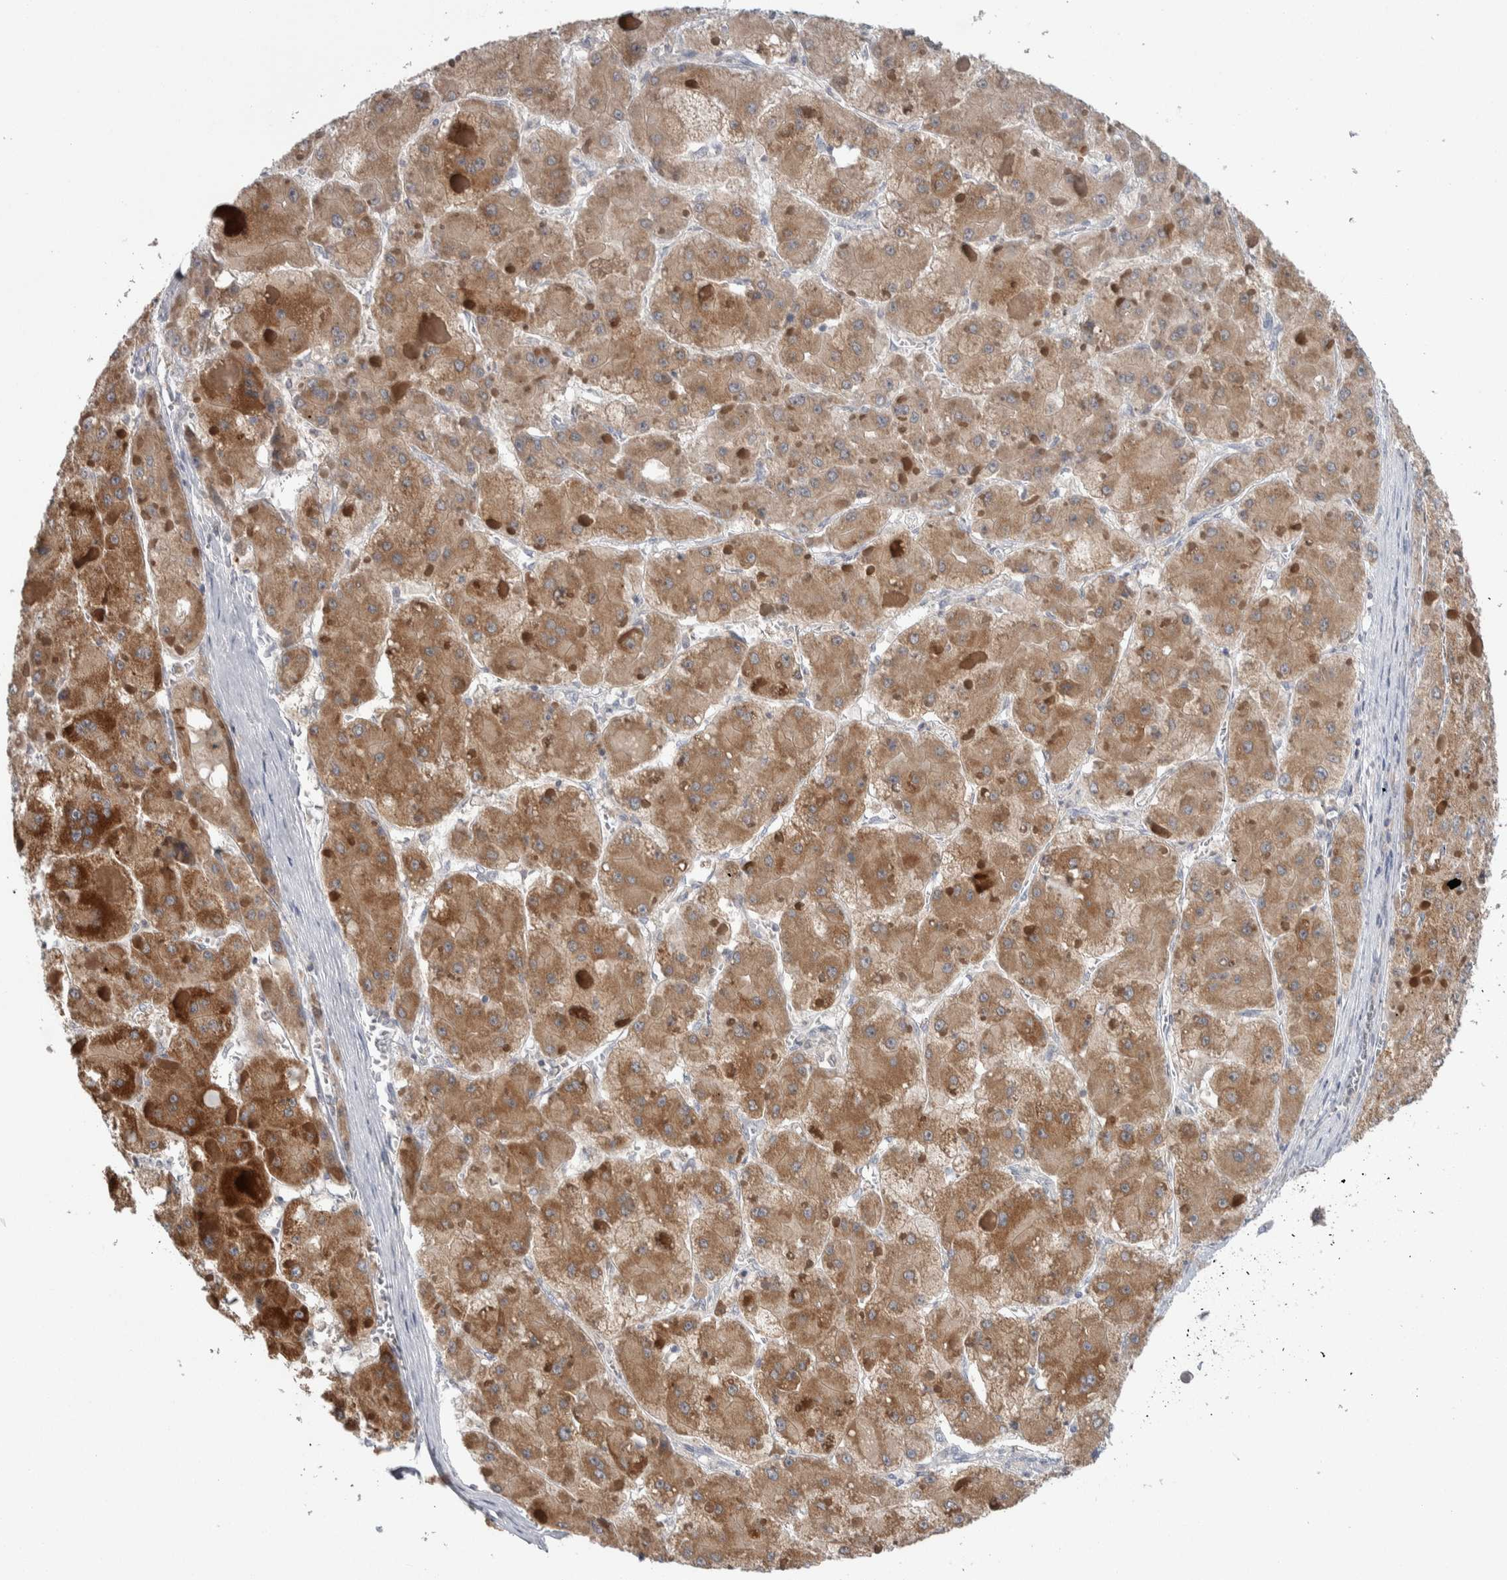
{"staining": {"intensity": "moderate", "quantity": ">75%", "location": "cytoplasmic/membranous"}, "tissue": "liver cancer", "cell_type": "Tumor cells", "image_type": "cancer", "snomed": [{"axis": "morphology", "description": "Carcinoma, Hepatocellular, NOS"}, {"axis": "topography", "description": "Liver"}], "caption": "Immunohistochemistry (IHC) photomicrograph of liver hepatocellular carcinoma stained for a protein (brown), which demonstrates medium levels of moderate cytoplasmic/membranous expression in about >75% of tumor cells.", "gene": "HTATIP2", "patient": {"sex": "female", "age": 73}}